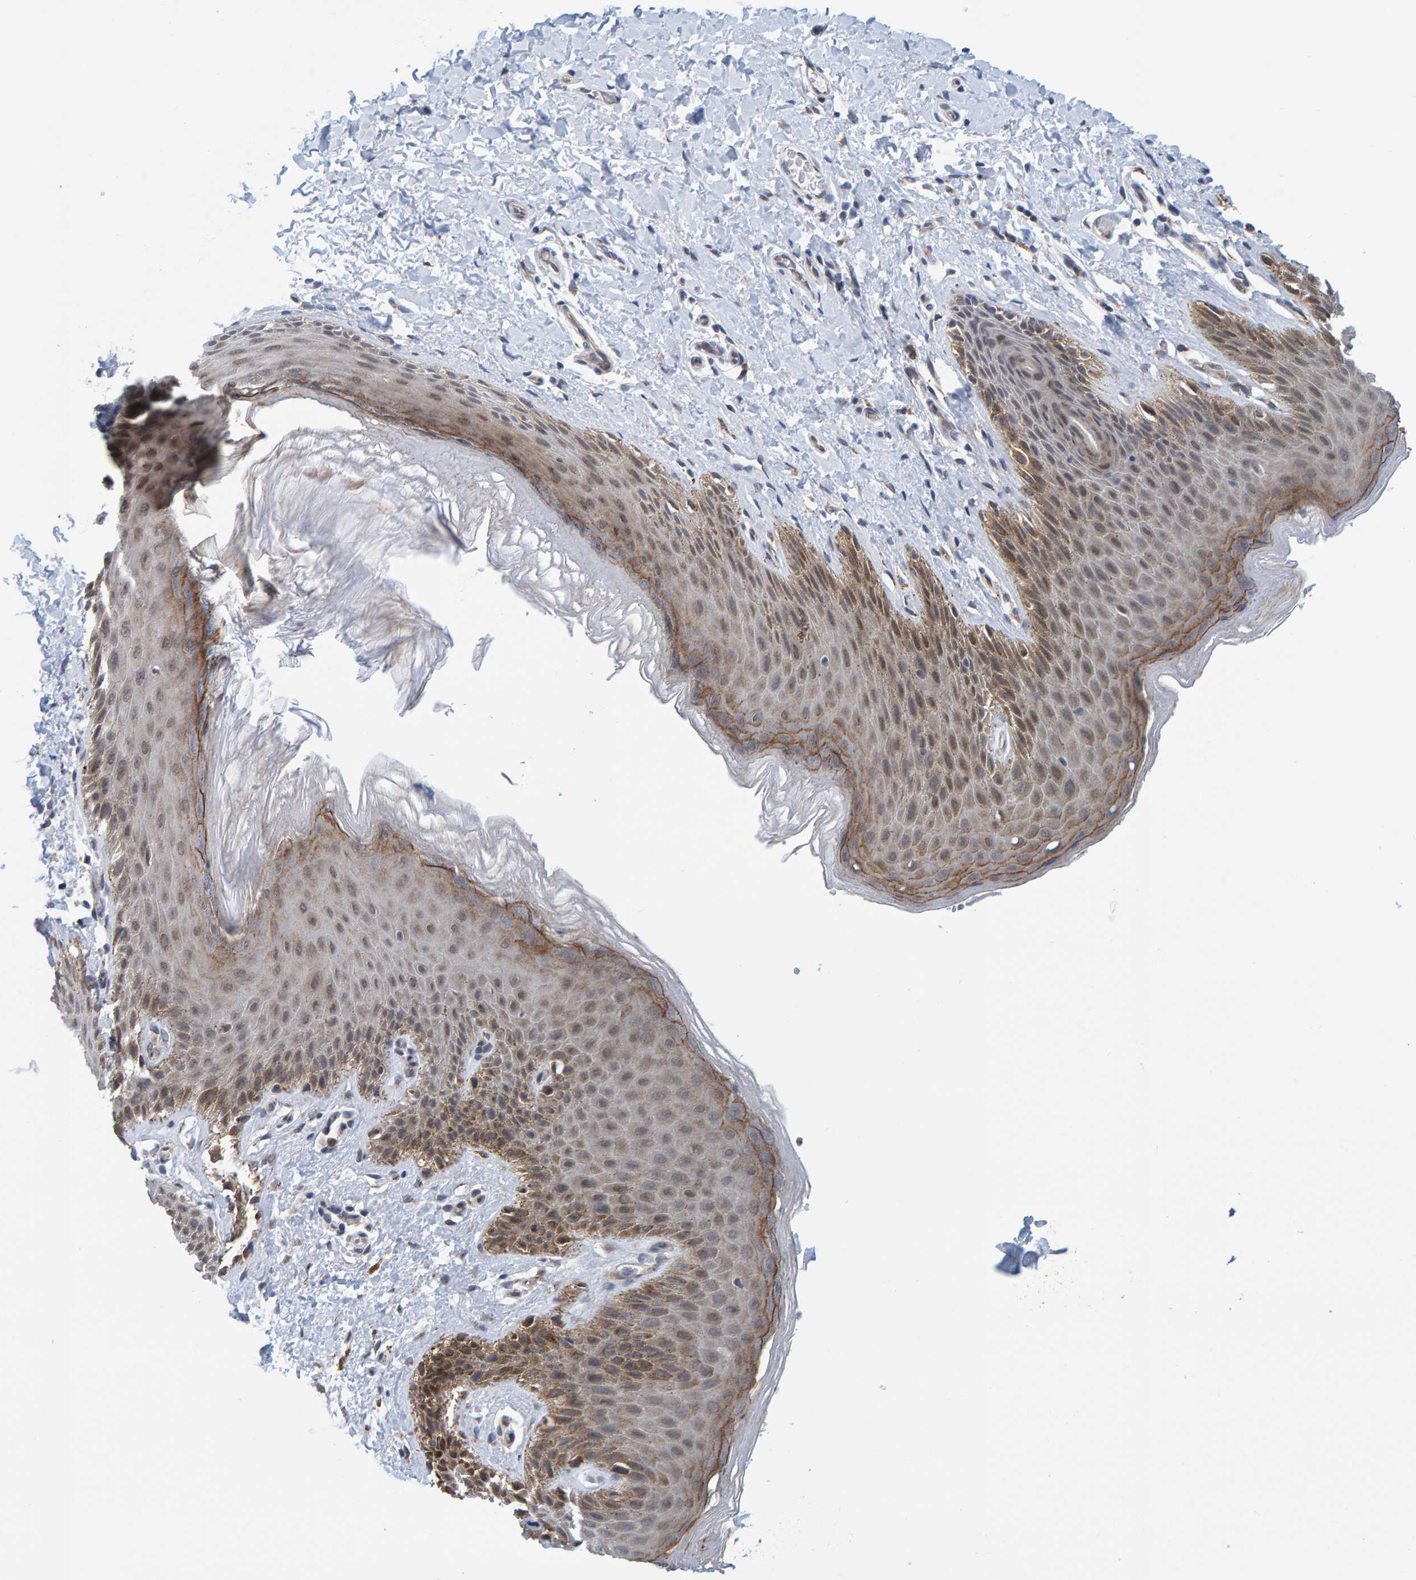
{"staining": {"intensity": "moderate", "quantity": "<25%", "location": "cytoplasmic/membranous"}, "tissue": "skin", "cell_type": "Epidermal cells", "image_type": "normal", "snomed": [{"axis": "morphology", "description": "Normal tissue, NOS"}, {"axis": "topography", "description": "Anal"}, {"axis": "topography", "description": "Peripheral nerve tissue"}], "caption": "Brown immunohistochemical staining in unremarkable skin exhibits moderate cytoplasmic/membranous staining in approximately <25% of epidermal cells. (Brightfield microscopy of DAB IHC at high magnification).", "gene": "SCRN2", "patient": {"sex": "male", "age": 44}}